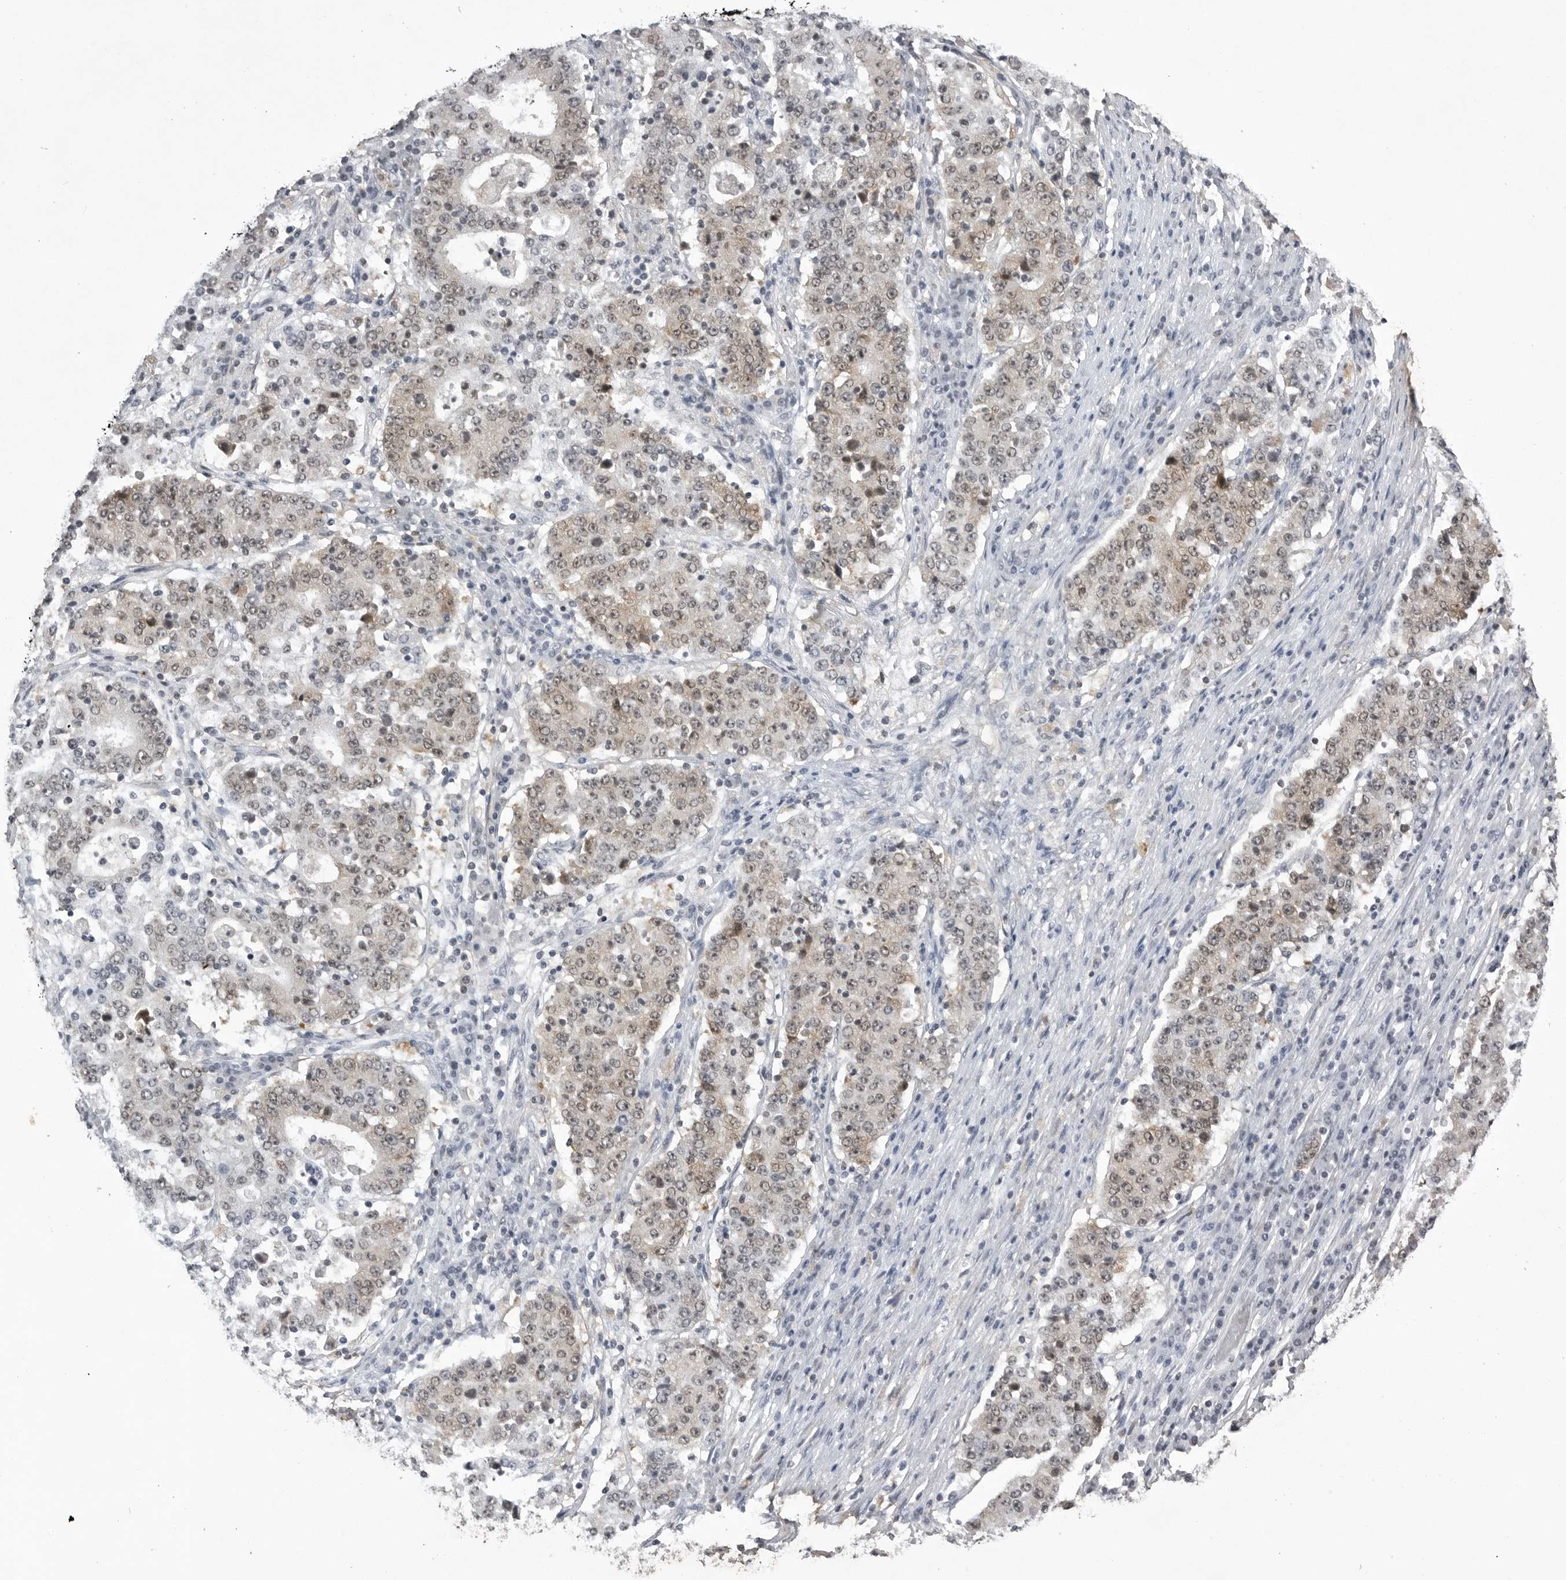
{"staining": {"intensity": "weak", "quantity": "25%-75%", "location": "cytoplasmic/membranous"}, "tissue": "stomach cancer", "cell_type": "Tumor cells", "image_type": "cancer", "snomed": [{"axis": "morphology", "description": "Adenocarcinoma, NOS"}, {"axis": "topography", "description": "Stomach"}], "caption": "Tumor cells reveal weak cytoplasmic/membranous expression in approximately 25%-75% of cells in stomach cancer. The protein of interest is stained brown, and the nuclei are stained in blue (DAB (3,3'-diaminobenzidine) IHC with brightfield microscopy, high magnification).", "gene": "RRM1", "patient": {"sex": "male", "age": 59}}